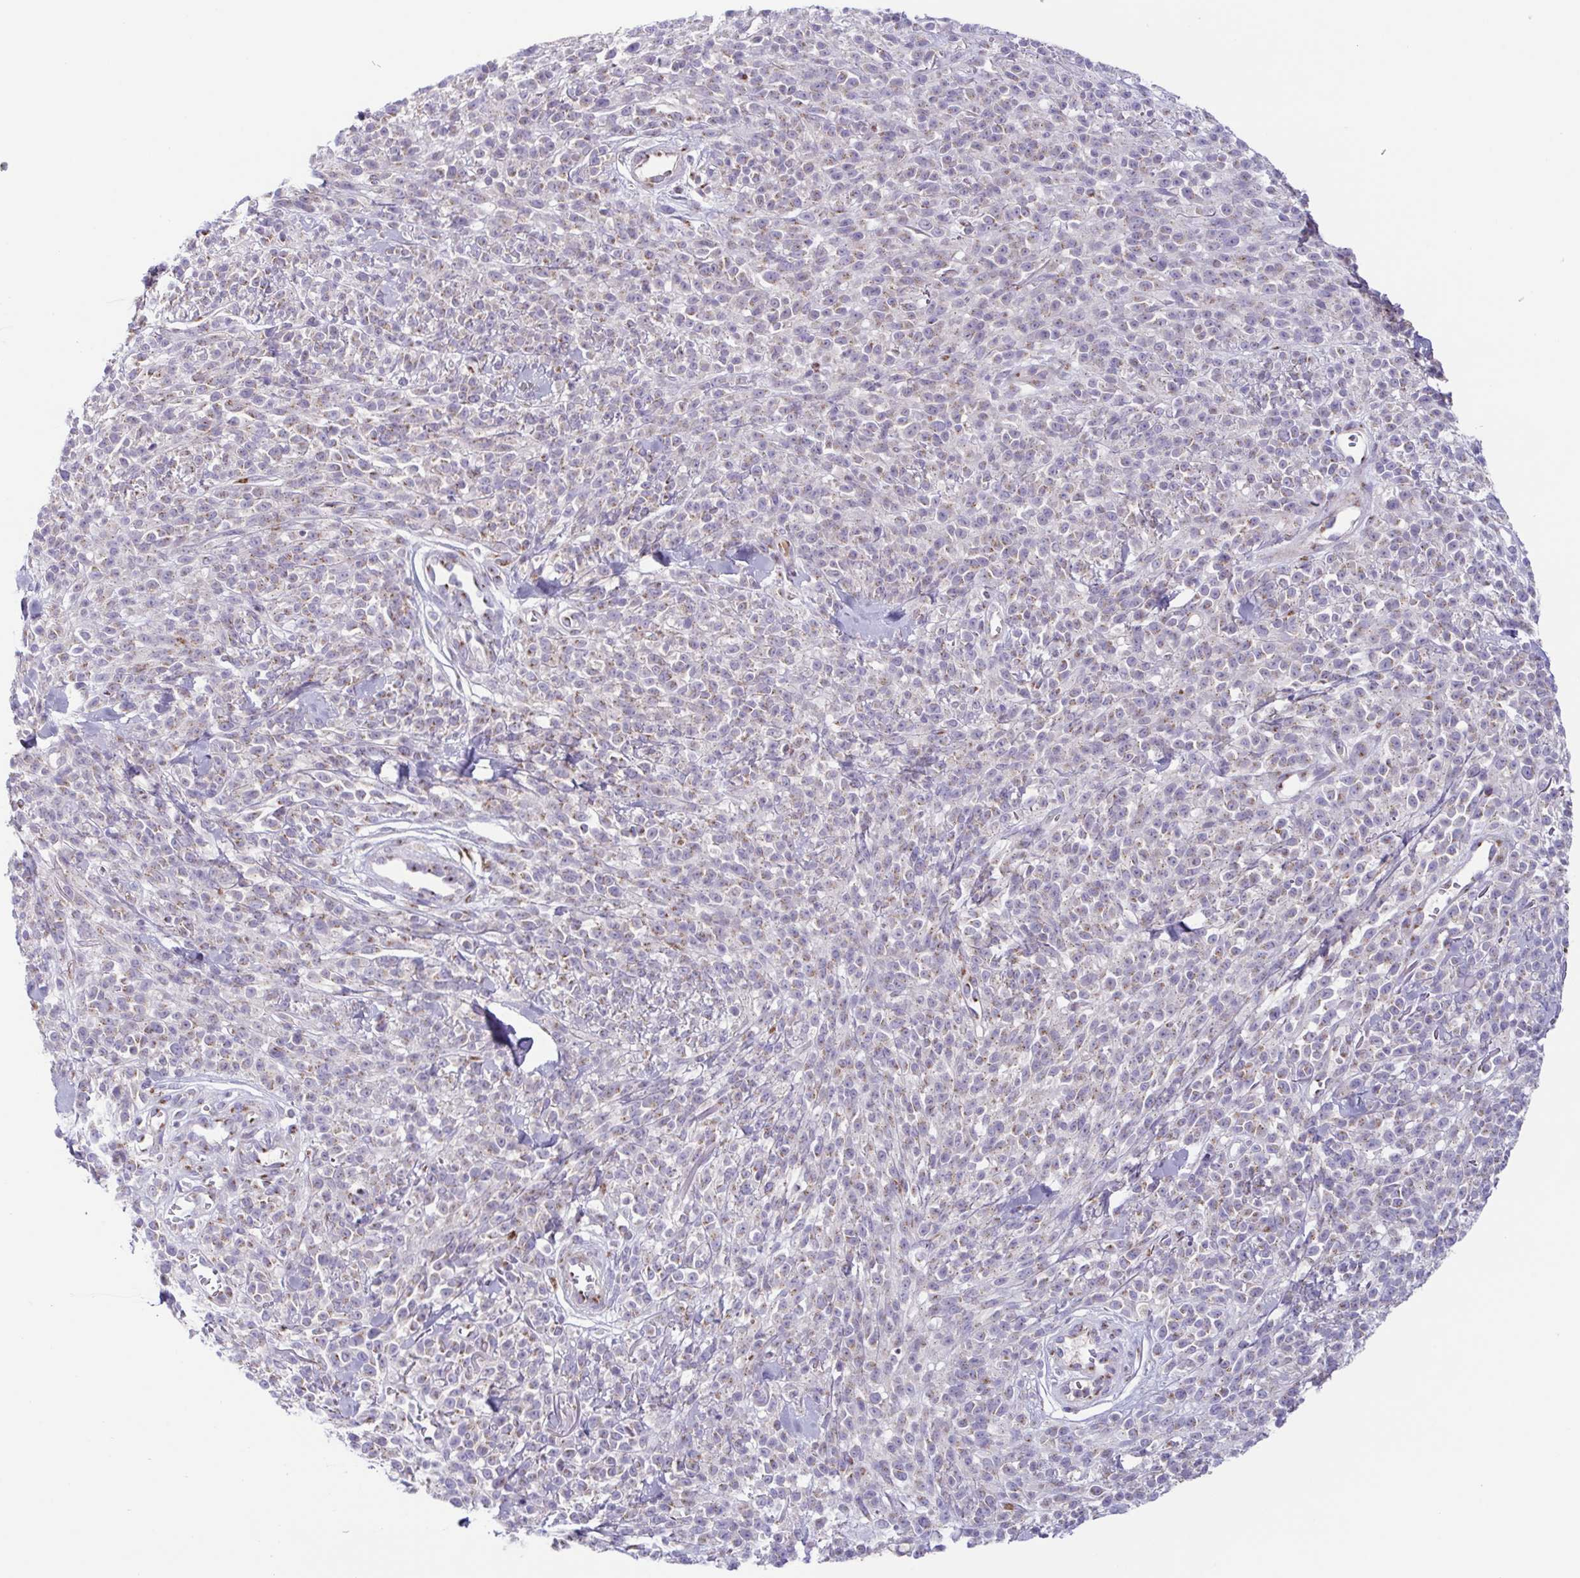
{"staining": {"intensity": "weak", "quantity": "<25%", "location": "cytoplasmic/membranous"}, "tissue": "melanoma", "cell_type": "Tumor cells", "image_type": "cancer", "snomed": [{"axis": "morphology", "description": "Malignant melanoma, NOS"}, {"axis": "topography", "description": "Skin"}, {"axis": "topography", "description": "Skin of trunk"}], "caption": "Human malignant melanoma stained for a protein using immunohistochemistry (IHC) reveals no positivity in tumor cells.", "gene": "COL17A1", "patient": {"sex": "male", "age": 74}}